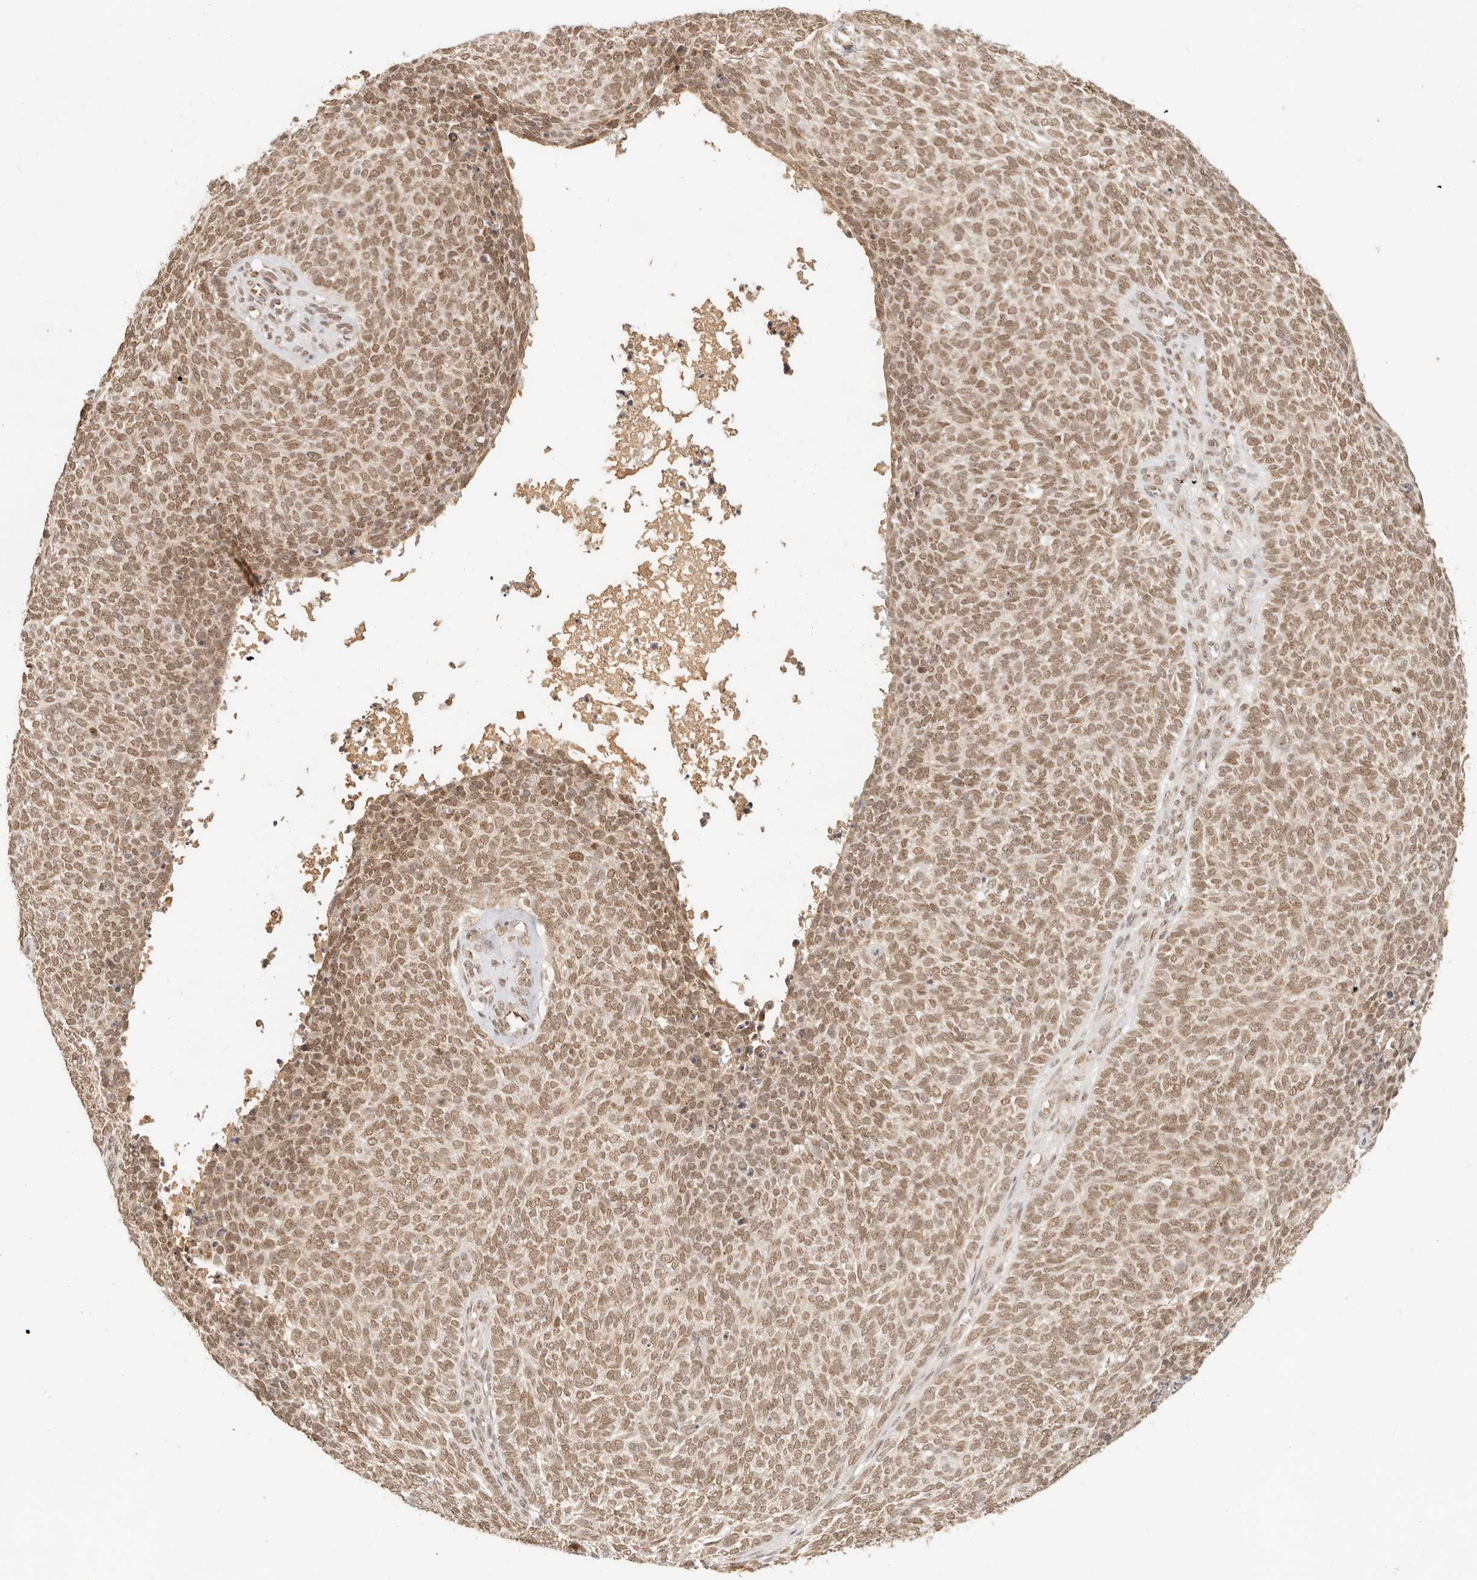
{"staining": {"intensity": "moderate", "quantity": ">75%", "location": "nuclear"}, "tissue": "skin cancer", "cell_type": "Tumor cells", "image_type": "cancer", "snomed": [{"axis": "morphology", "description": "Squamous cell carcinoma, NOS"}, {"axis": "topography", "description": "Skin"}], "caption": "Brown immunohistochemical staining in squamous cell carcinoma (skin) demonstrates moderate nuclear staining in about >75% of tumor cells.", "gene": "INTS11", "patient": {"sex": "female", "age": 90}}